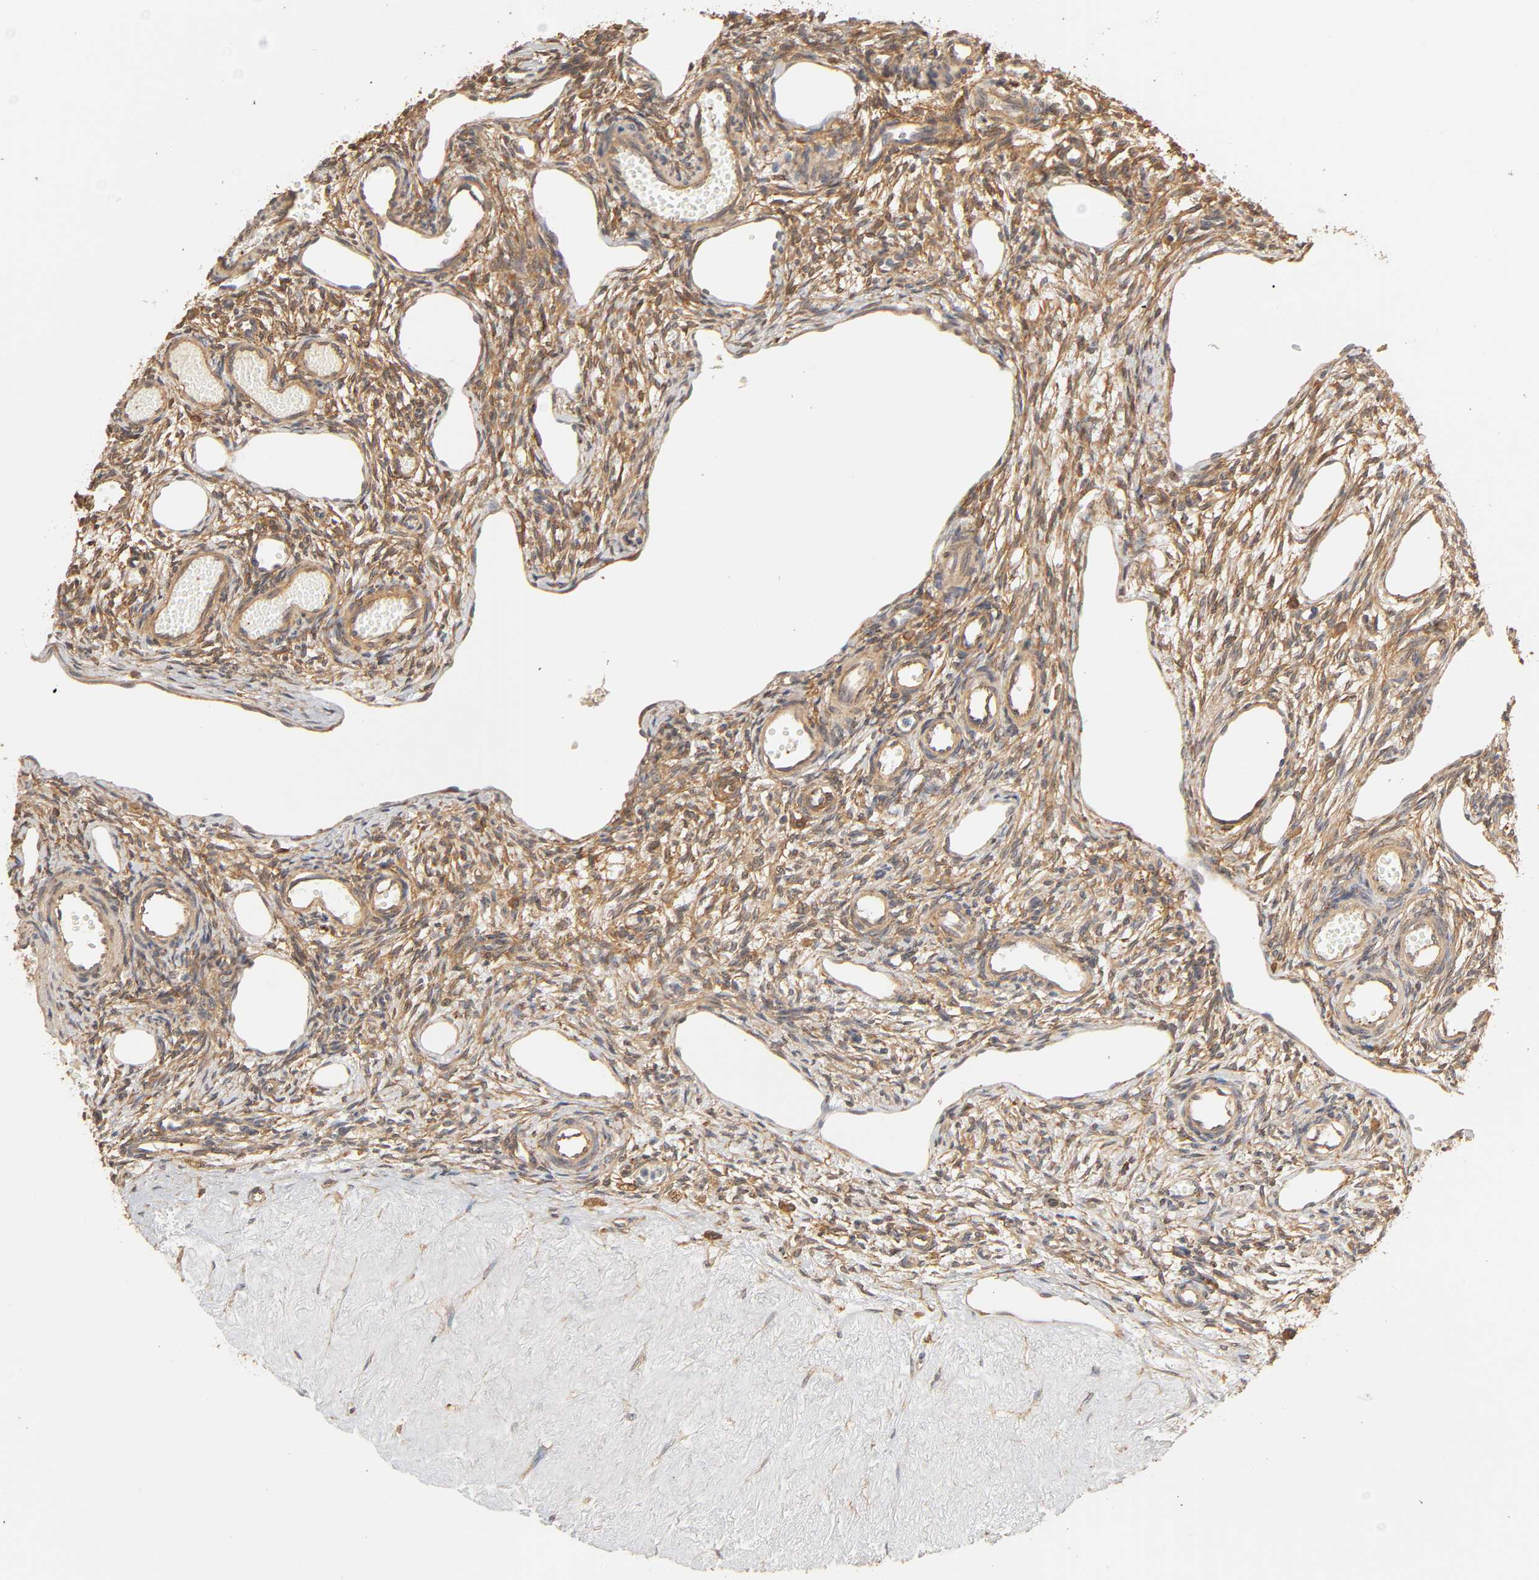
{"staining": {"intensity": "moderate", "quantity": ">75%", "location": "cytoplasmic/membranous"}, "tissue": "ovary", "cell_type": "Follicle cells", "image_type": "normal", "snomed": [{"axis": "morphology", "description": "Normal tissue, NOS"}, {"axis": "topography", "description": "Ovary"}], "caption": "The image exhibits immunohistochemical staining of normal ovary. There is moderate cytoplasmic/membranous staining is present in approximately >75% of follicle cells. The protein of interest is shown in brown color, while the nuclei are stained blue.", "gene": "EPS8", "patient": {"sex": "female", "age": 33}}